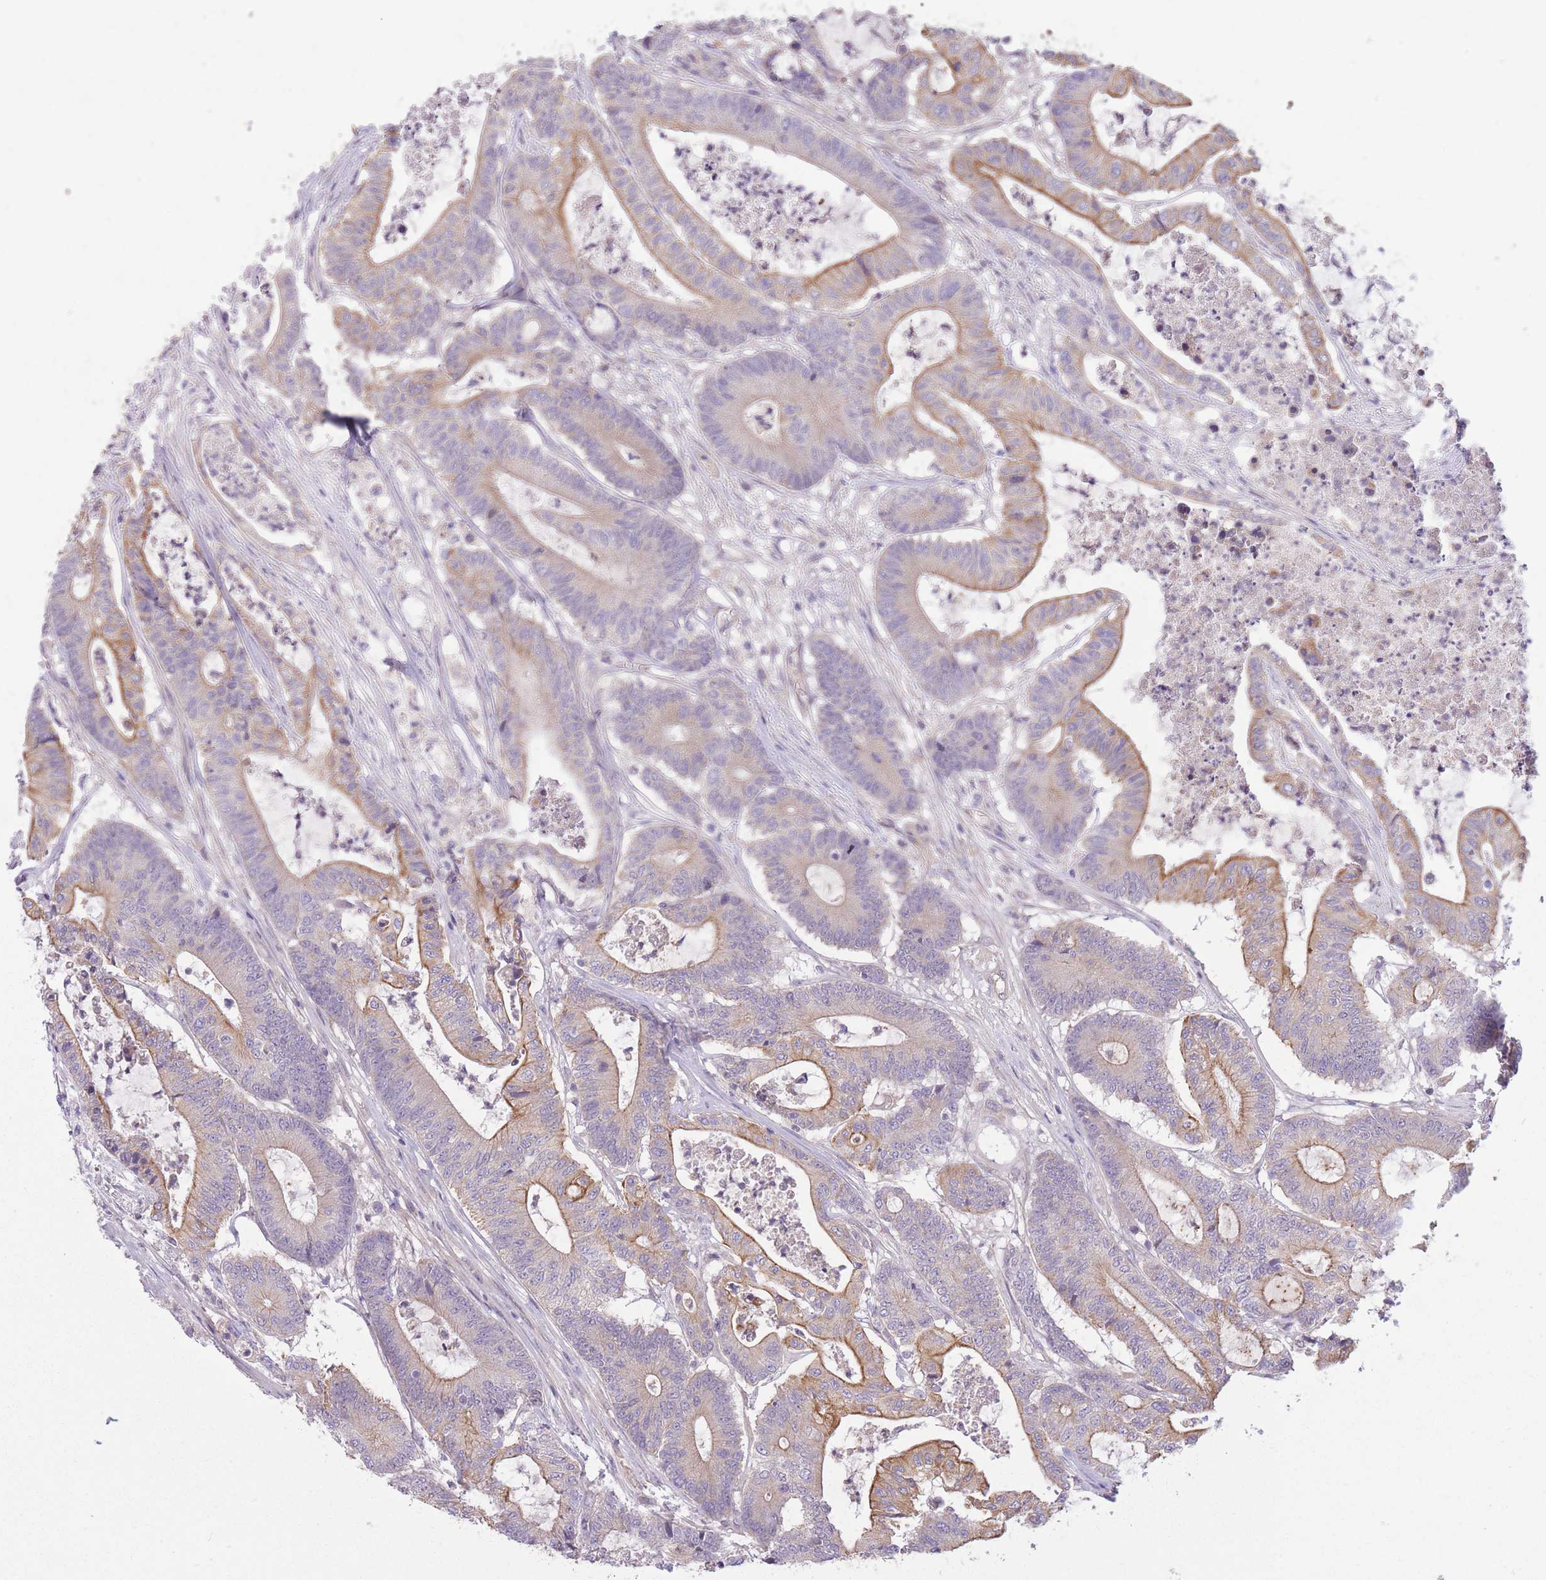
{"staining": {"intensity": "moderate", "quantity": "25%-75%", "location": "cytoplasmic/membranous"}, "tissue": "colorectal cancer", "cell_type": "Tumor cells", "image_type": "cancer", "snomed": [{"axis": "morphology", "description": "Adenocarcinoma, NOS"}, {"axis": "topography", "description": "Colon"}], "caption": "The histopathology image exhibits immunohistochemical staining of adenocarcinoma (colorectal). There is moderate cytoplasmic/membranous staining is present in approximately 25%-75% of tumor cells. (DAB (3,3'-diaminobenzidine) = brown stain, brightfield microscopy at high magnification).", "gene": "REV1", "patient": {"sex": "female", "age": 84}}